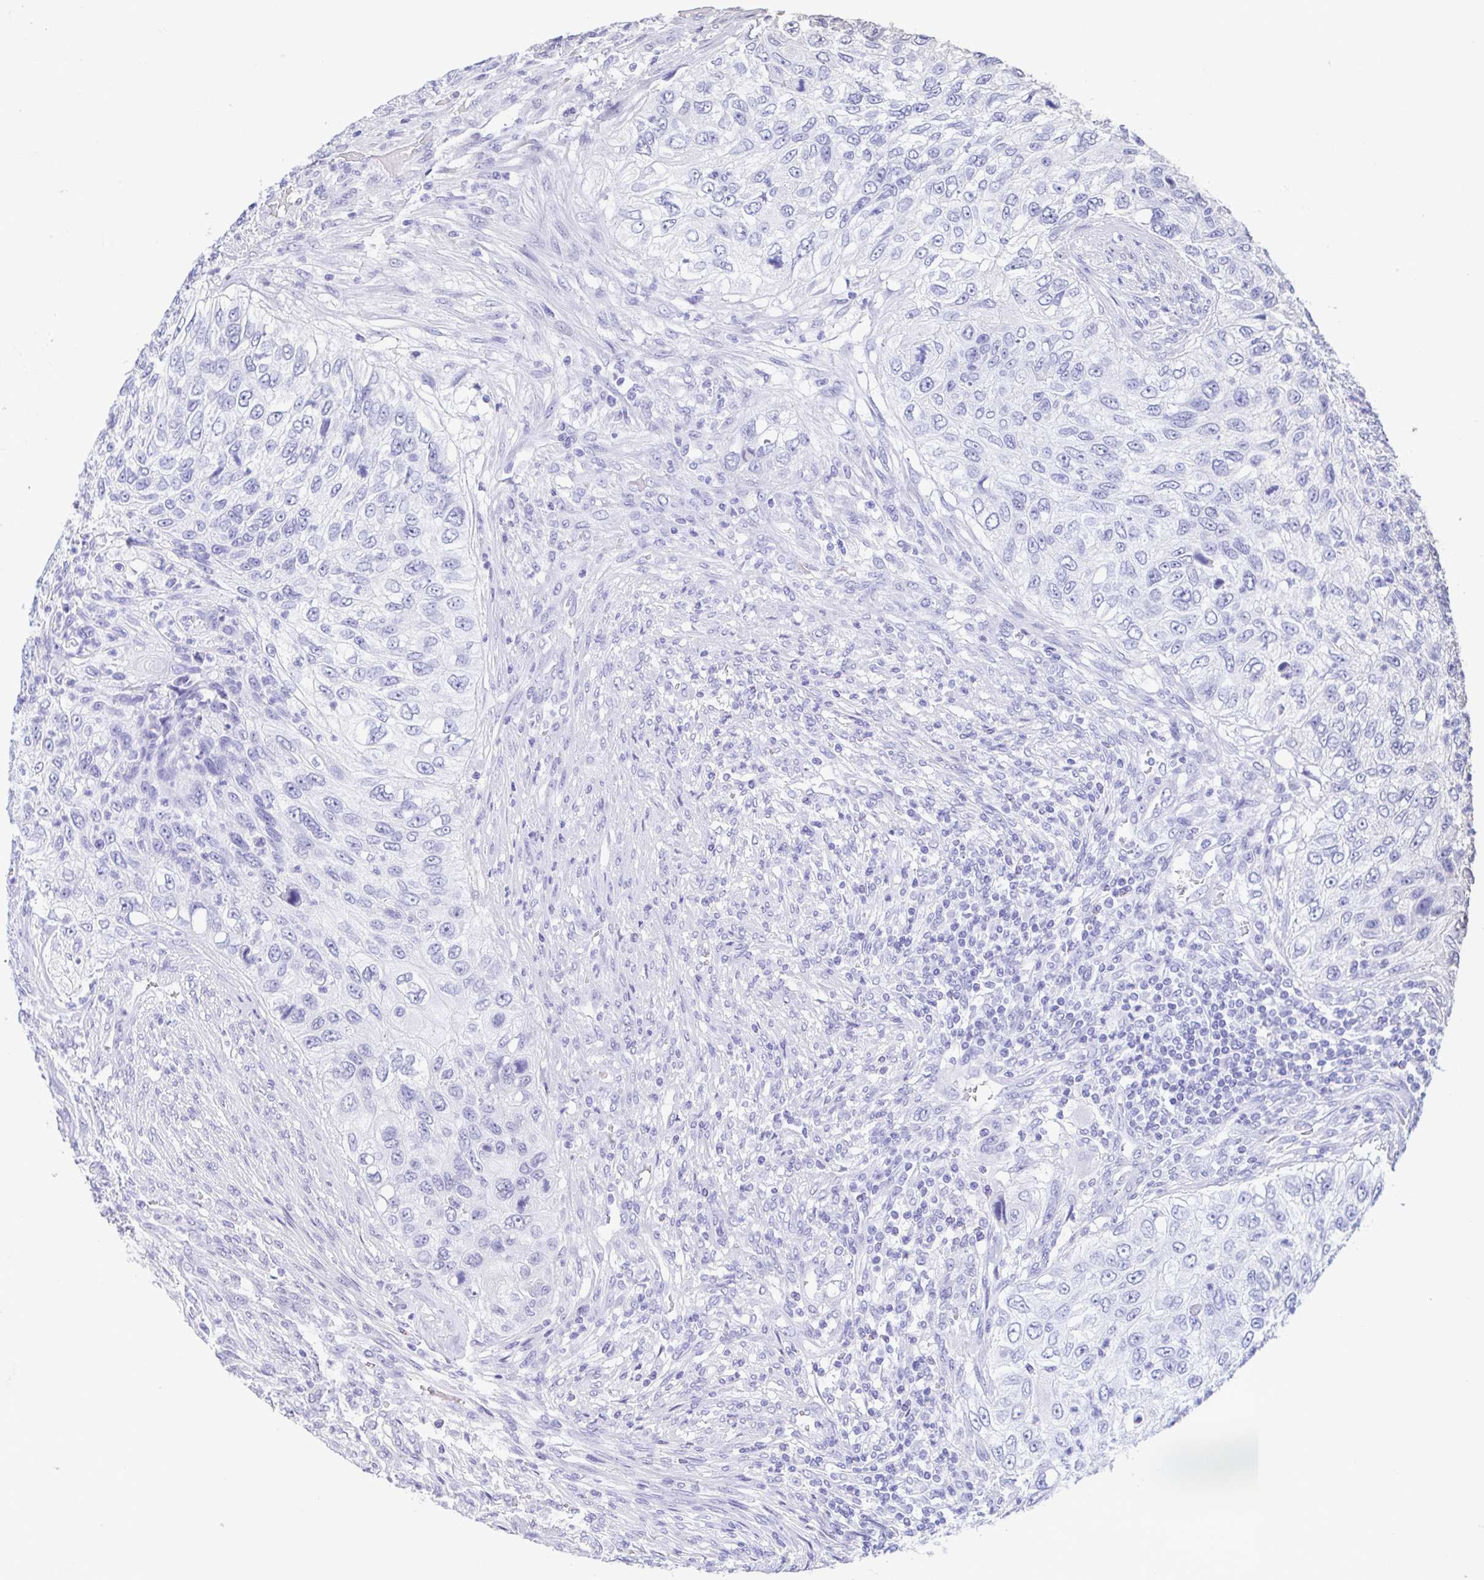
{"staining": {"intensity": "negative", "quantity": "none", "location": "none"}, "tissue": "urothelial cancer", "cell_type": "Tumor cells", "image_type": "cancer", "snomed": [{"axis": "morphology", "description": "Urothelial carcinoma, High grade"}, {"axis": "topography", "description": "Urinary bladder"}], "caption": "This photomicrograph is of high-grade urothelial carcinoma stained with IHC to label a protein in brown with the nuclei are counter-stained blue. There is no positivity in tumor cells.", "gene": "PERM1", "patient": {"sex": "female", "age": 60}}